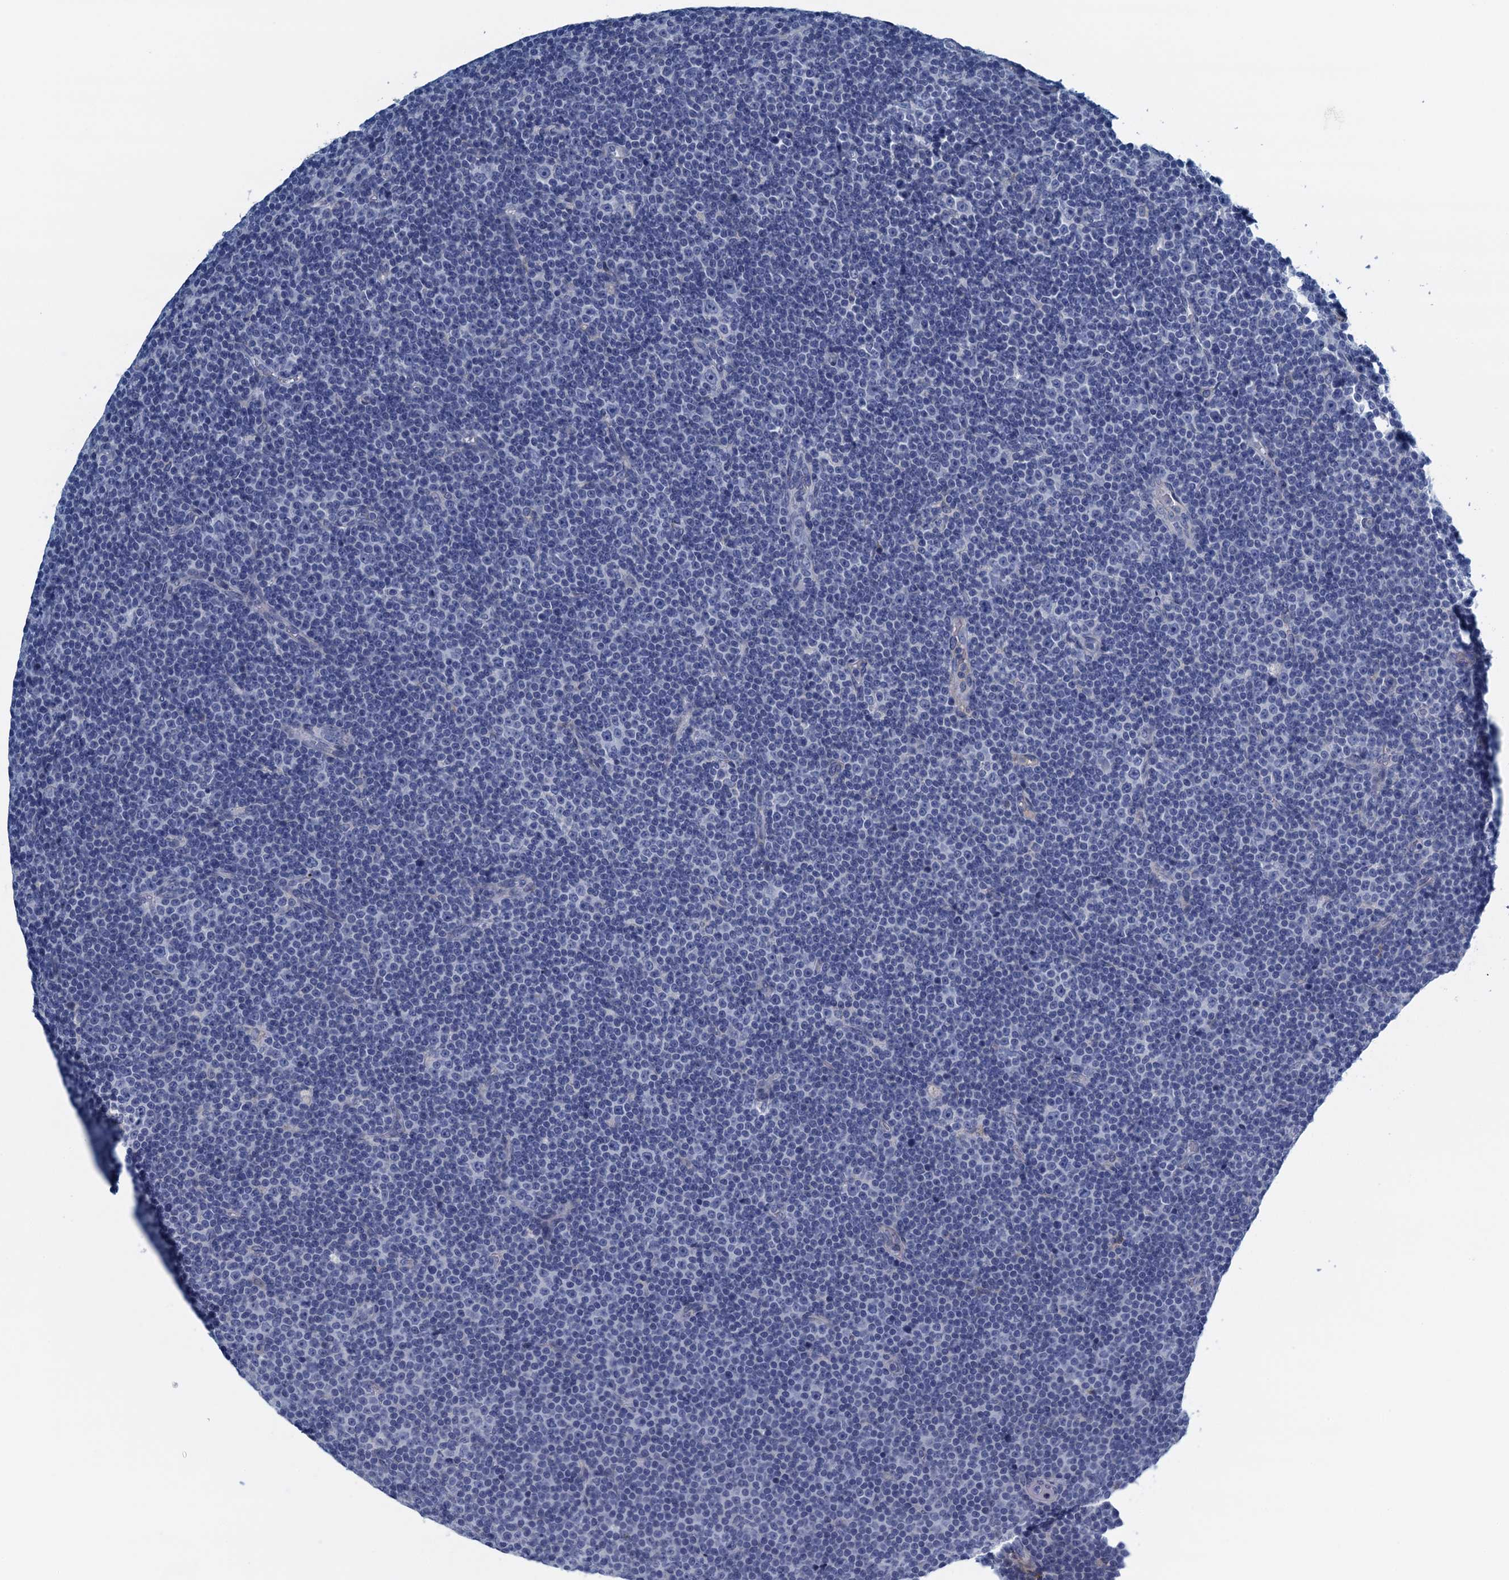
{"staining": {"intensity": "negative", "quantity": "none", "location": "none"}, "tissue": "lymphoma", "cell_type": "Tumor cells", "image_type": "cancer", "snomed": [{"axis": "morphology", "description": "Malignant lymphoma, non-Hodgkin's type, Low grade"}, {"axis": "topography", "description": "Lymph node"}], "caption": "A high-resolution histopathology image shows immunohistochemistry (IHC) staining of lymphoma, which demonstrates no significant expression in tumor cells.", "gene": "C10orf88", "patient": {"sex": "female", "age": 67}}